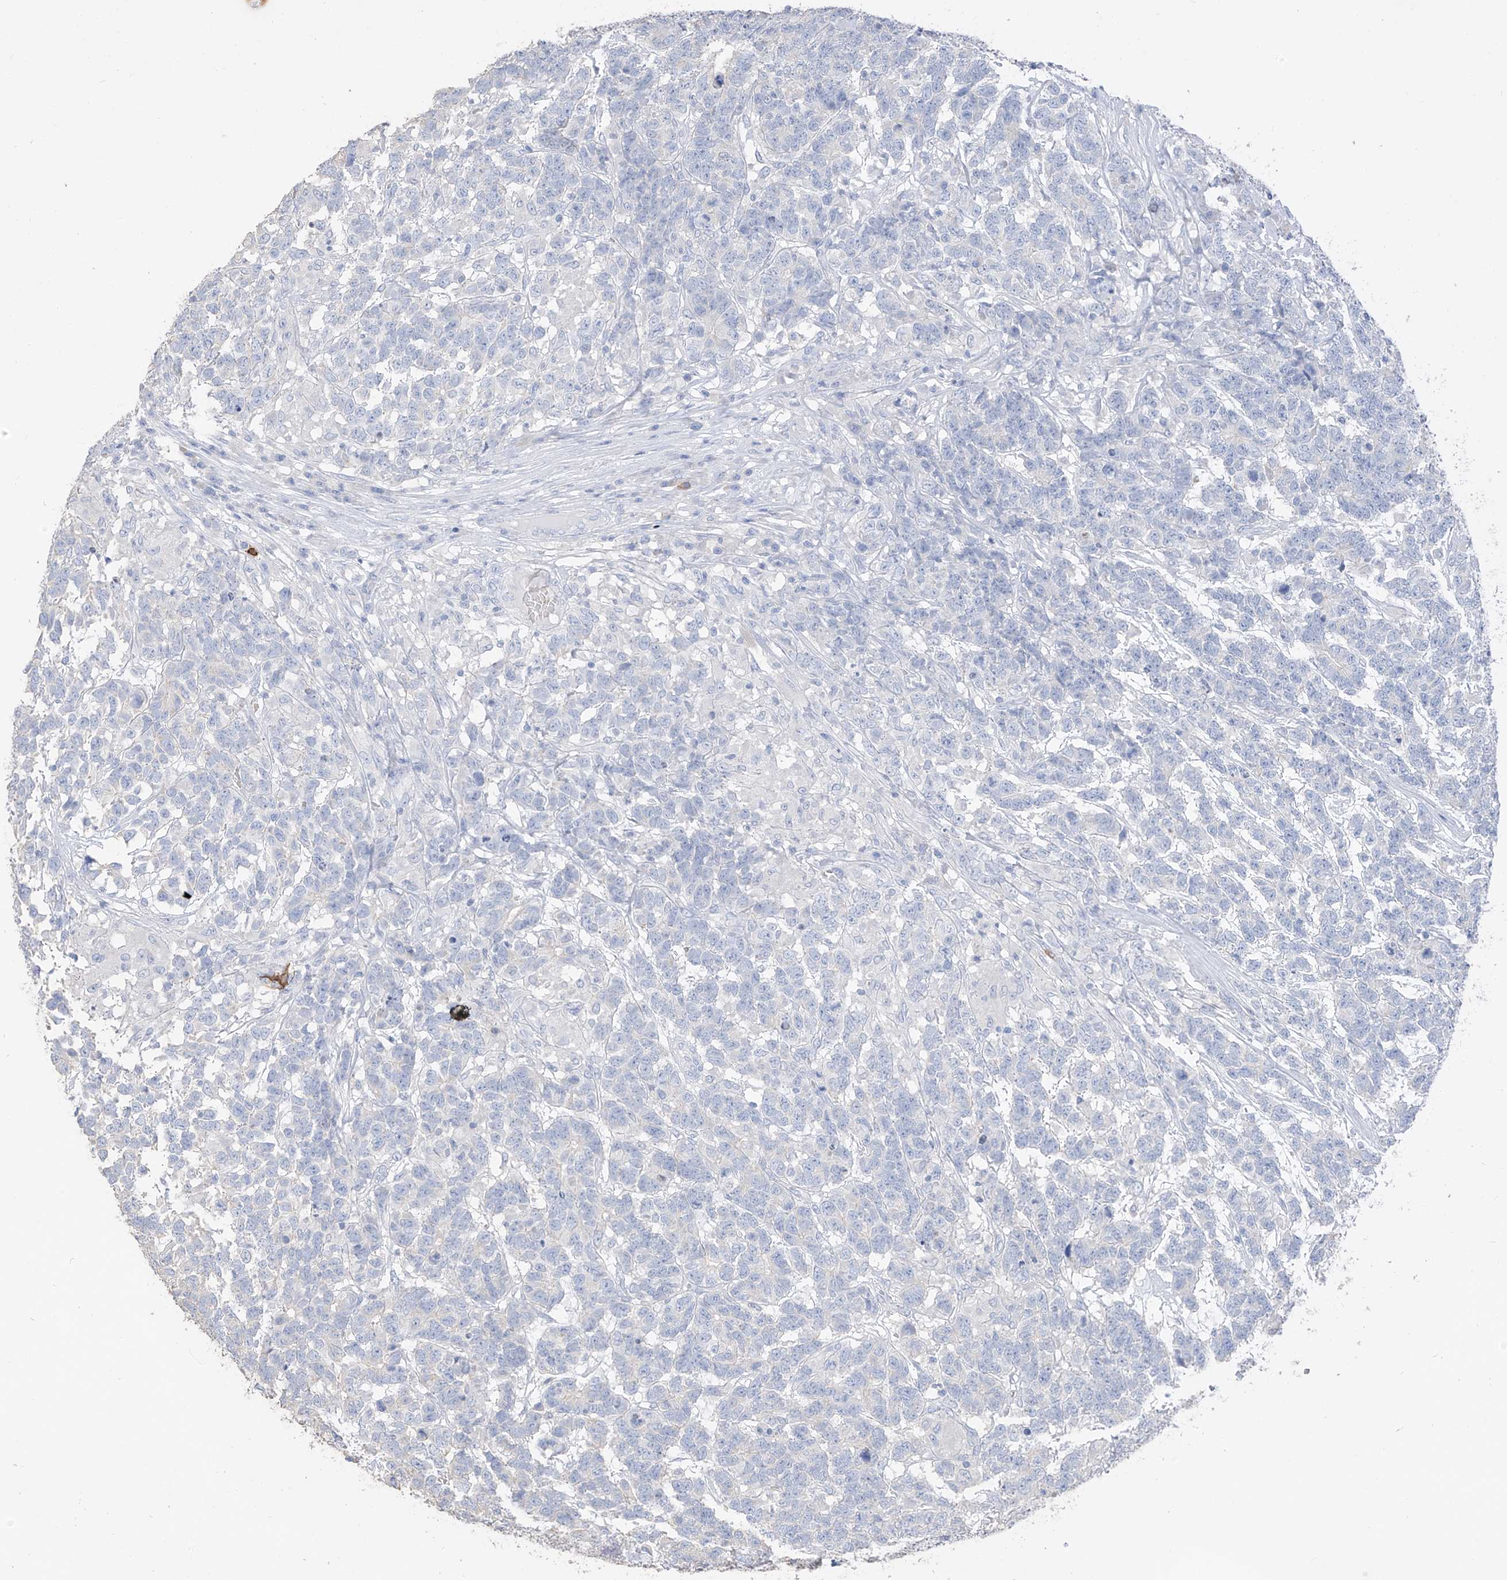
{"staining": {"intensity": "negative", "quantity": "none", "location": "none"}, "tissue": "testis cancer", "cell_type": "Tumor cells", "image_type": "cancer", "snomed": [{"axis": "morphology", "description": "Carcinoma, Embryonal, NOS"}, {"axis": "topography", "description": "Testis"}], "caption": "Immunohistochemistry (IHC) micrograph of neoplastic tissue: testis cancer (embryonal carcinoma) stained with DAB (3,3'-diaminobenzidine) reveals no significant protein expression in tumor cells.", "gene": "PAFAH1B3", "patient": {"sex": "male", "age": 26}}